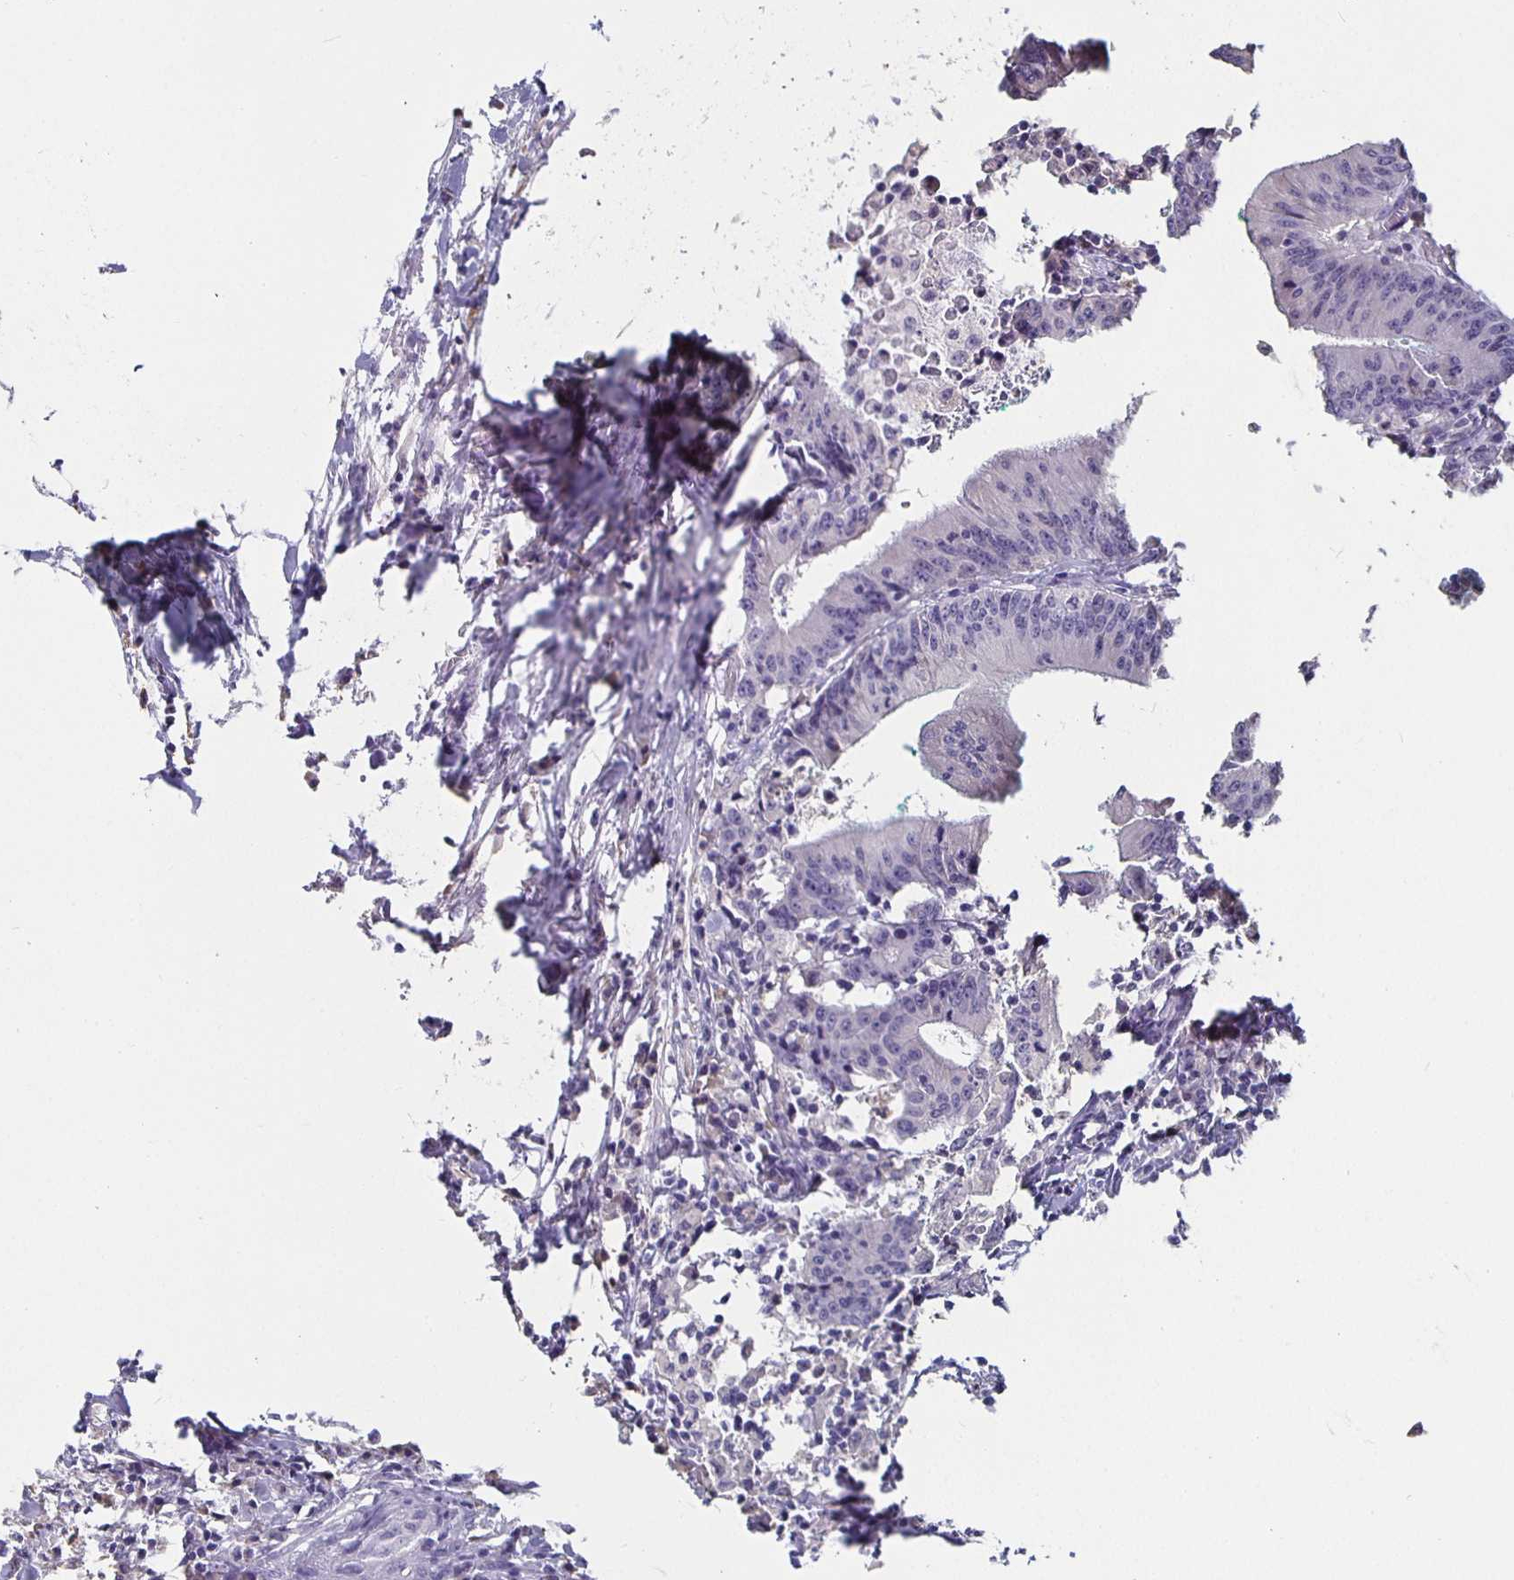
{"staining": {"intensity": "negative", "quantity": "none", "location": "none"}, "tissue": "colorectal cancer", "cell_type": "Tumor cells", "image_type": "cancer", "snomed": [{"axis": "morphology", "description": "Adenocarcinoma, NOS"}, {"axis": "topography", "description": "Colon"}], "caption": "Colorectal cancer stained for a protein using IHC exhibits no positivity tumor cells.", "gene": "GPX4", "patient": {"sex": "female", "age": 78}}